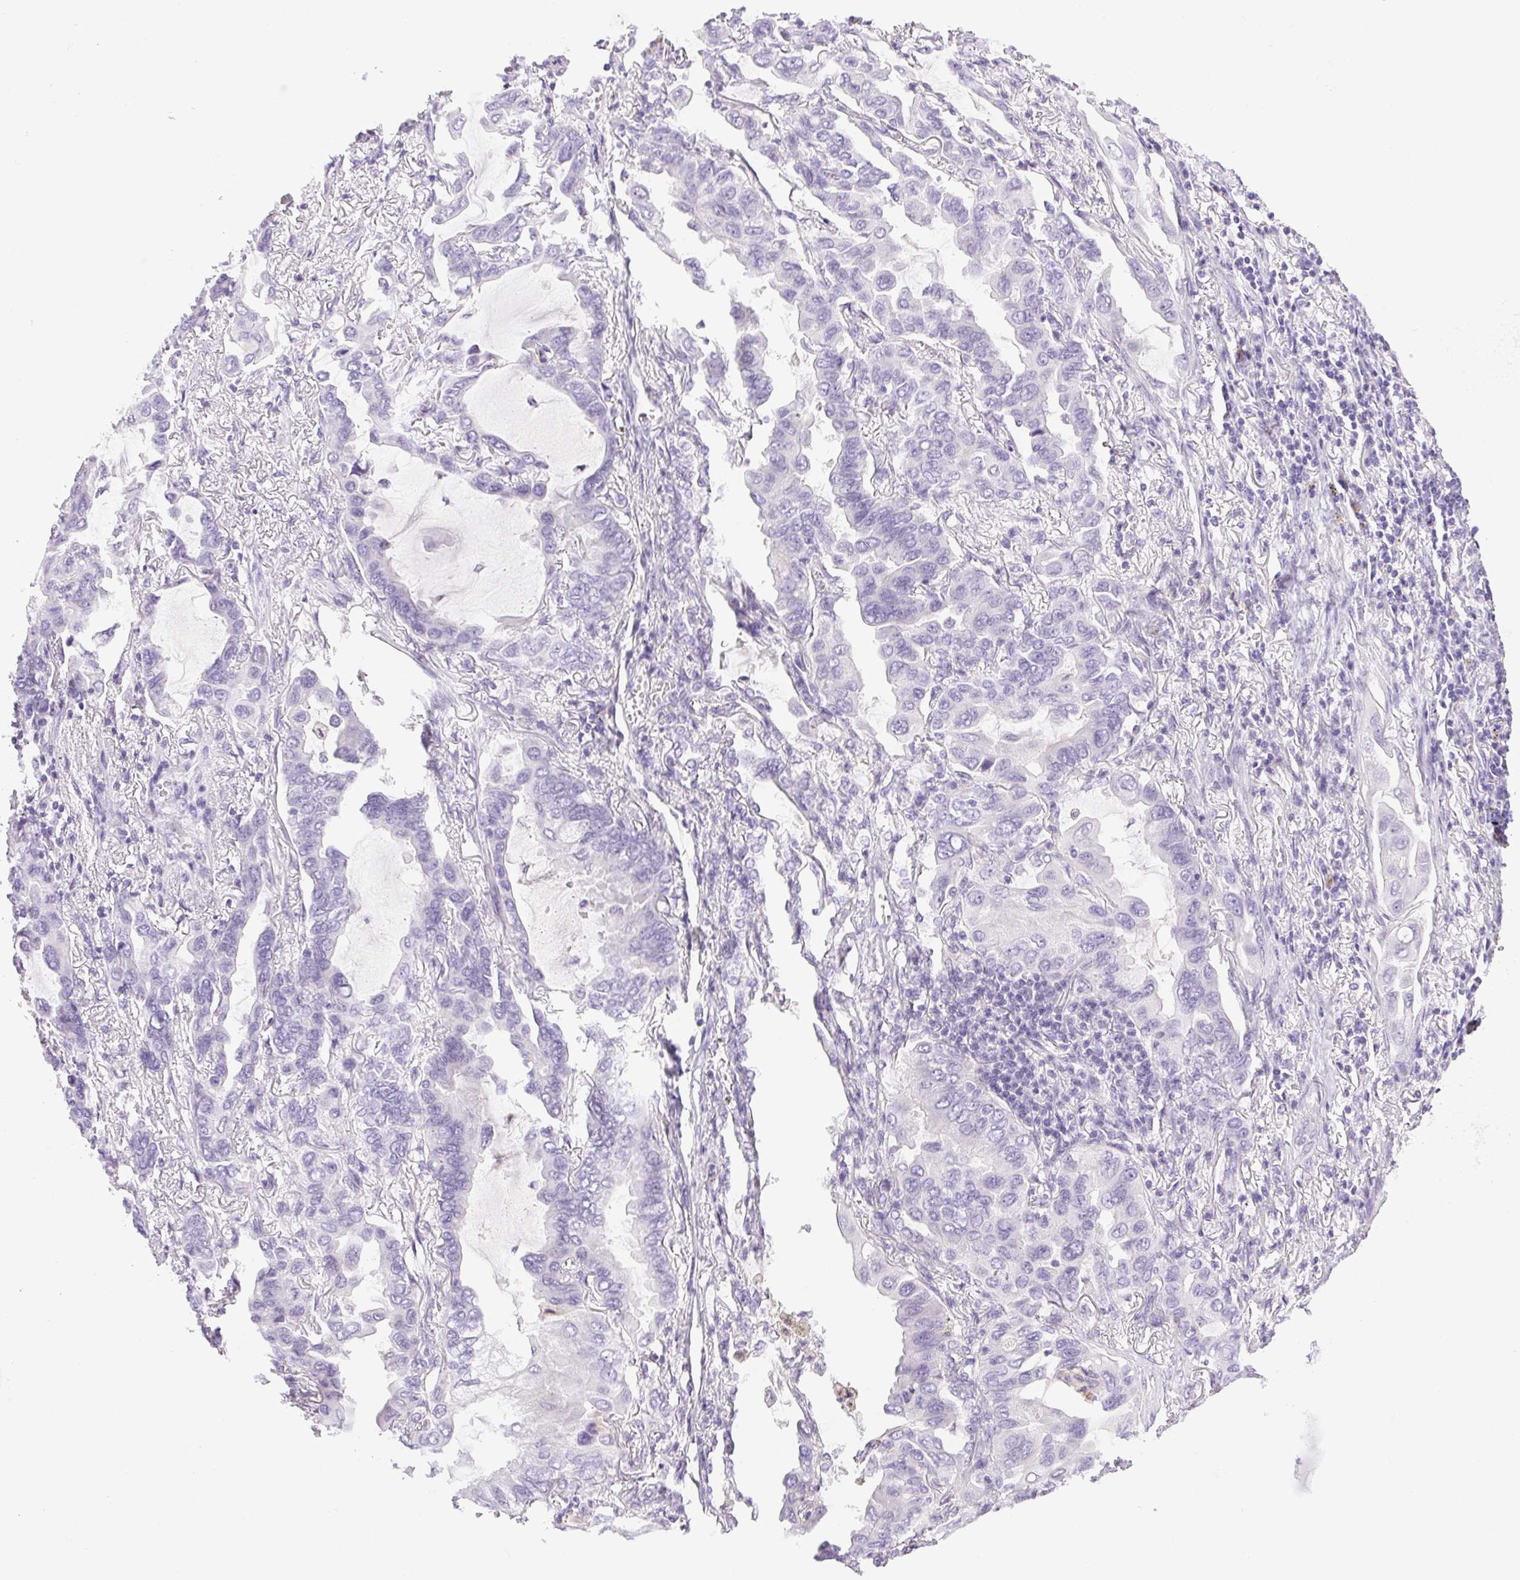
{"staining": {"intensity": "negative", "quantity": "none", "location": "none"}, "tissue": "lung cancer", "cell_type": "Tumor cells", "image_type": "cancer", "snomed": [{"axis": "morphology", "description": "Adenocarcinoma, NOS"}, {"axis": "topography", "description": "Lung"}], "caption": "This is an IHC image of lung cancer (adenocarcinoma). There is no staining in tumor cells.", "gene": "C20orf85", "patient": {"sex": "male", "age": 64}}